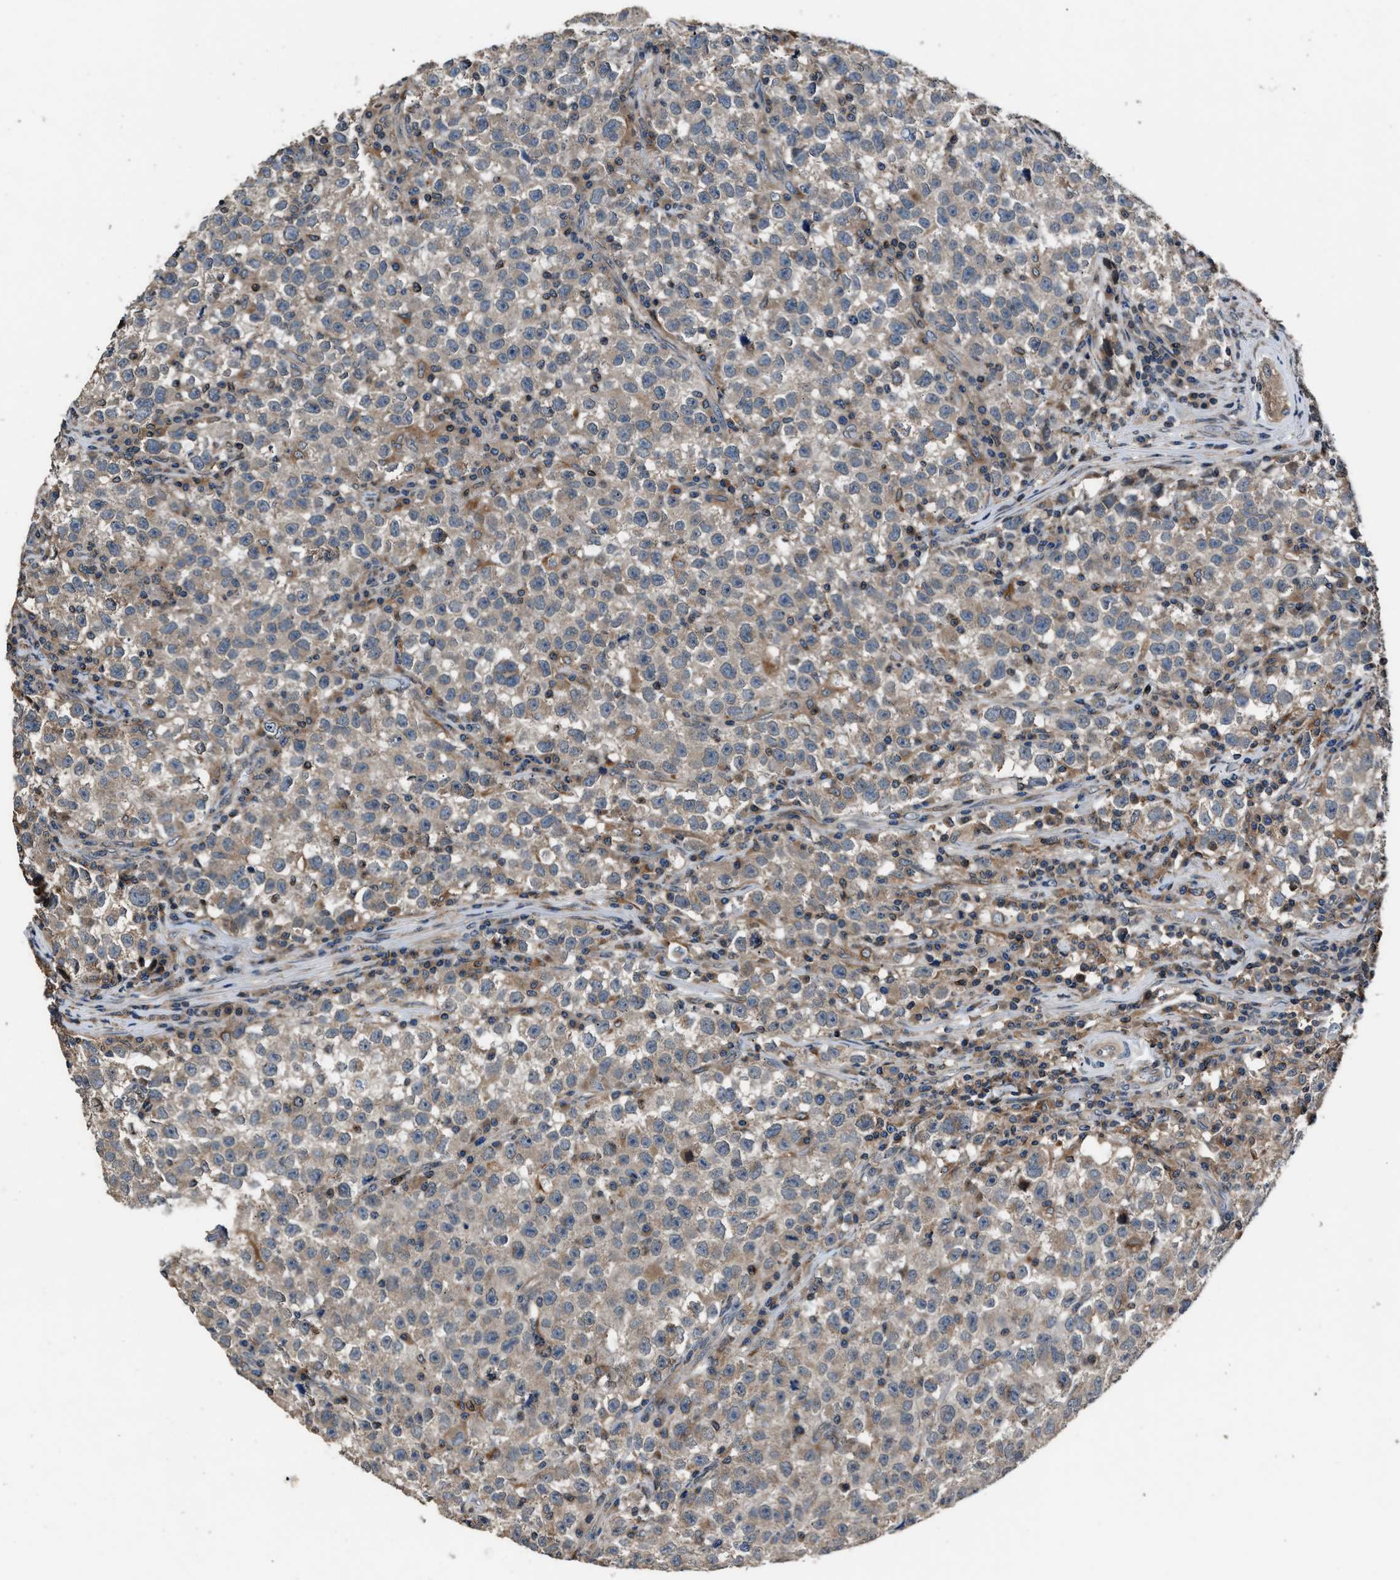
{"staining": {"intensity": "weak", "quantity": "<25%", "location": "cytoplasmic/membranous"}, "tissue": "testis cancer", "cell_type": "Tumor cells", "image_type": "cancer", "snomed": [{"axis": "morphology", "description": "Seminoma, NOS"}, {"axis": "topography", "description": "Testis"}], "caption": "This image is of testis cancer stained with IHC to label a protein in brown with the nuclei are counter-stained blue. There is no staining in tumor cells.", "gene": "TNRC18", "patient": {"sex": "male", "age": 22}}